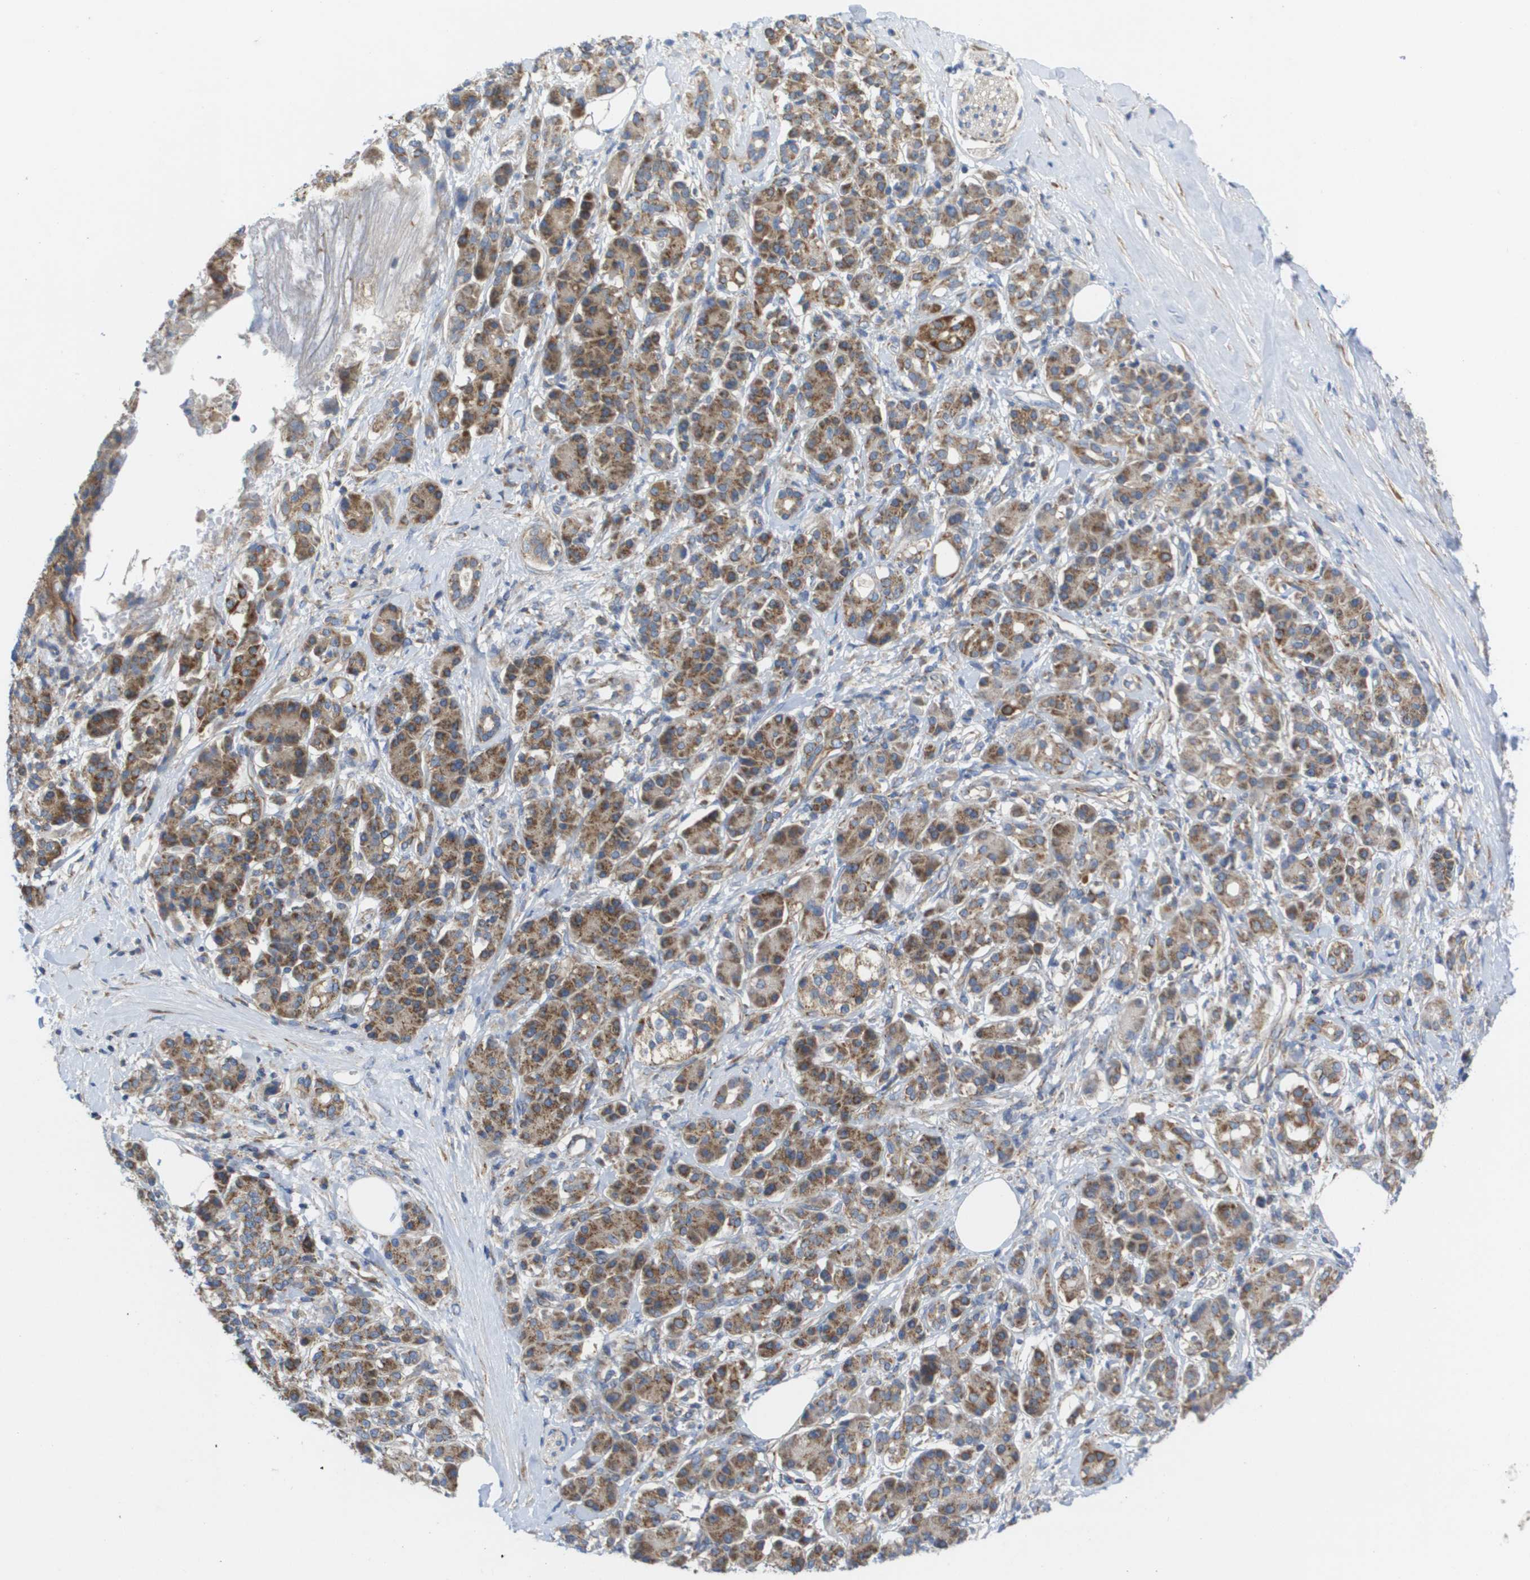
{"staining": {"intensity": "strong", "quantity": ">75%", "location": "cytoplasmic/membranous"}, "tissue": "pancreatic cancer", "cell_type": "Tumor cells", "image_type": "cancer", "snomed": [{"axis": "morphology", "description": "Adenocarcinoma, NOS"}, {"axis": "topography", "description": "Pancreas"}], "caption": "Protein staining of adenocarcinoma (pancreatic) tissue reveals strong cytoplasmic/membranous positivity in about >75% of tumor cells. (brown staining indicates protein expression, while blue staining denotes nuclei).", "gene": "FIS1", "patient": {"sex": "female", "age": 56}}